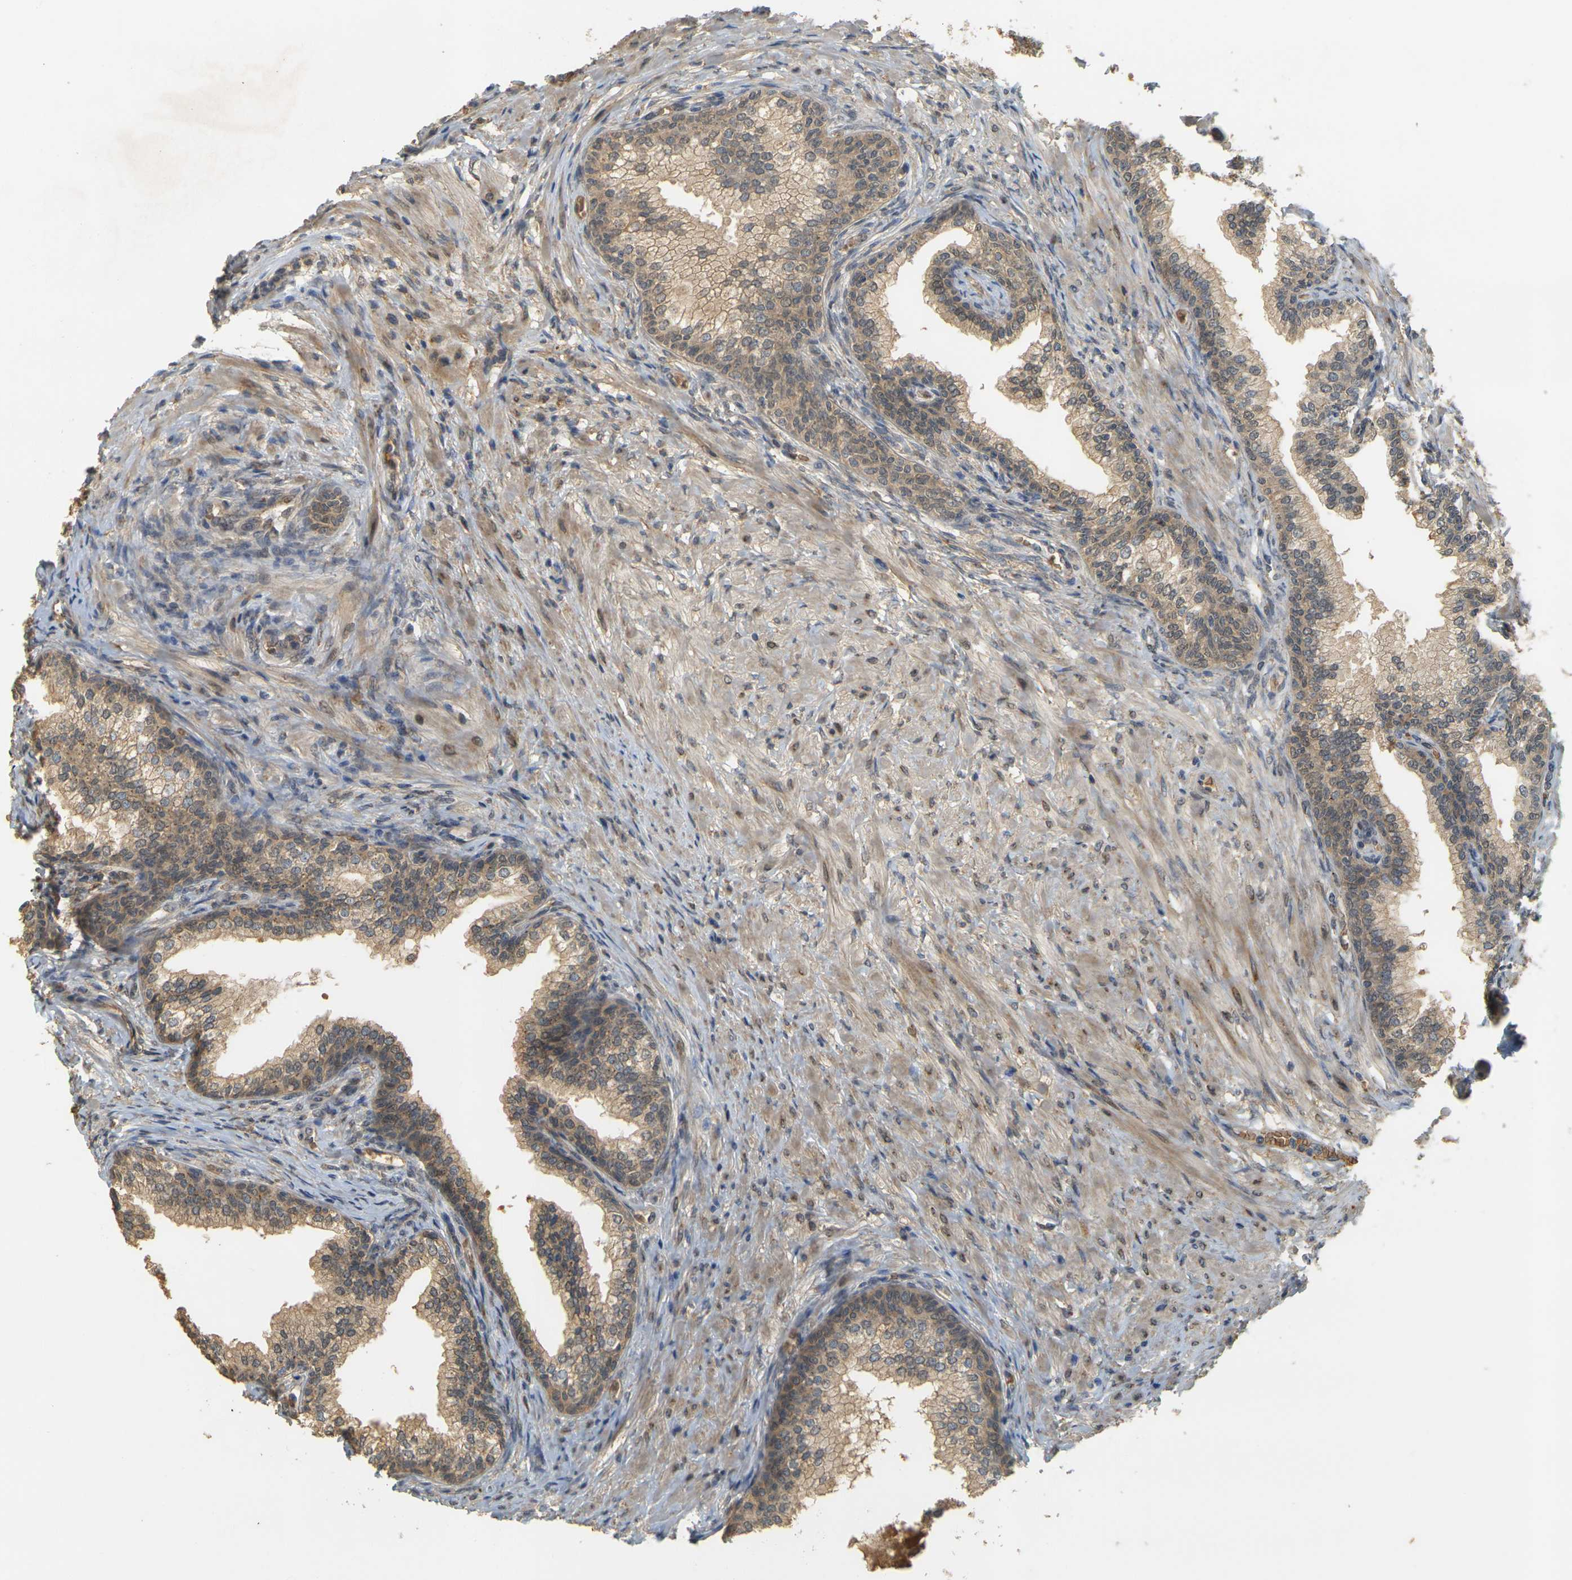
{"staining": {"intensity": "moderate", "quantity": ">75%", "location": "cytoplasmic/membranous"}, "tissue": "prostate", "cell_type": "Glandular cells", "image_type": "normal", "snomed": [{"axis": "morphology", "description": "Normal tissue, NOS"}, {"axis": "morphology", "description": "Urothelial carcinoma, Low grade"}, {"axis": "topography", "description": "Urinary bladder"}, {"axis": "topography", "description": "Prostate"}], "caption": "Protein expression analysis of benign prostate shows moderate cytoplasmic/membranous positivity in approximately >75% of glandular cells. (DAB (3,3'-diaminobenzidine) = brown stain, brightfield microscopy at high magnification).", "gene": "MEGF9", "patient": {"sex": "male", "age": 60}}